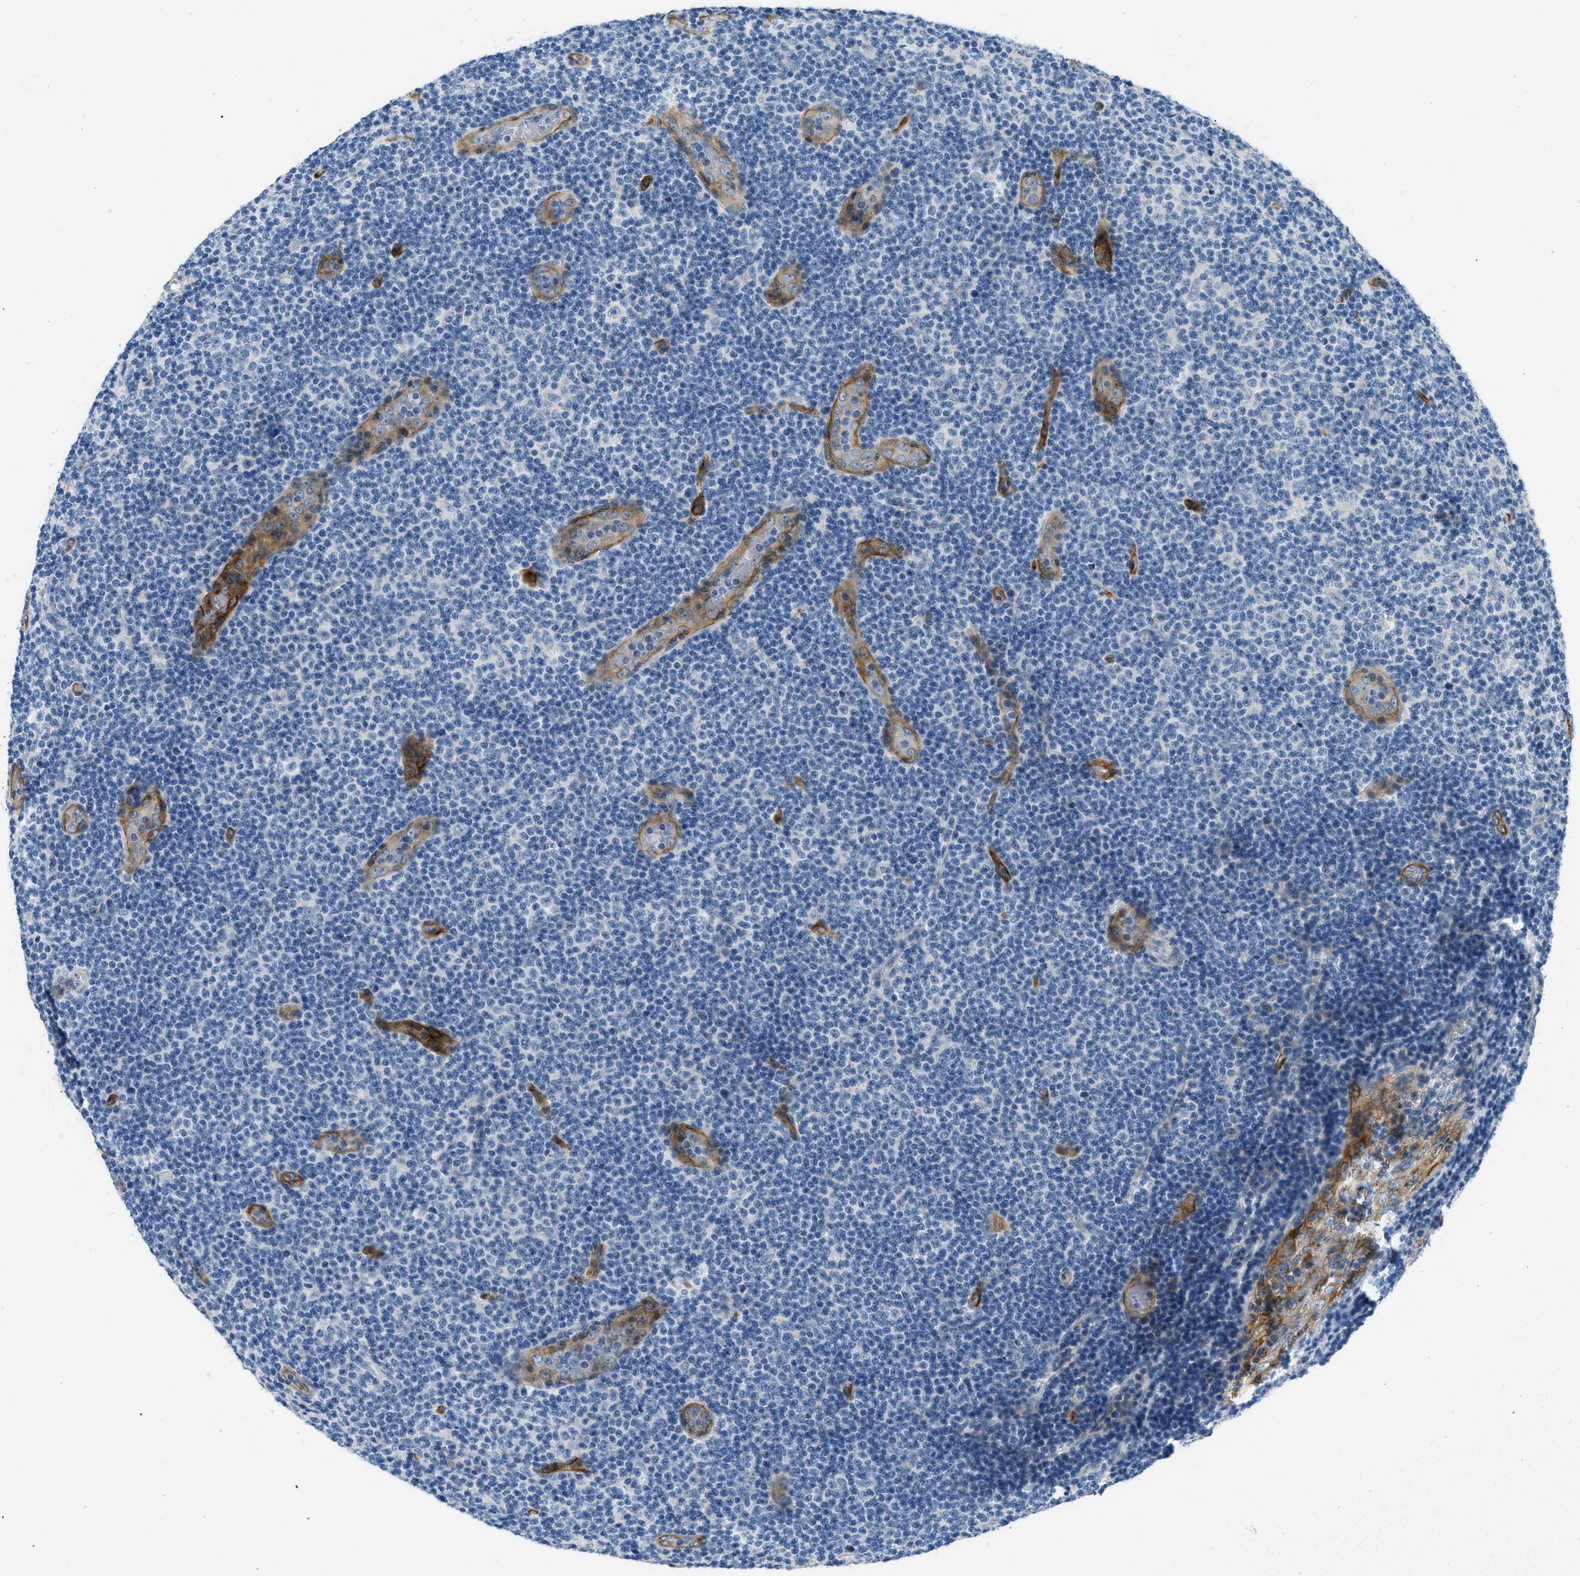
{"staining": {"intensity": "negative", "quantity": "none", "location": "none"}, "tissue": "lymphoma", "cell_type": "Tumor cells", "image_type": "cancer", "snomed": [{"axis": "morphology", "description": "Malignant lymphoma, non-Hodgkin's type, Low grade"}, {"axis": "topography", "description": "Lymph node"}], "caption": "A micrograph of human lymphoma is negative for staining in tumor cells.", "gene": "COL15A1", "patient": {"sex": "male", "age": 83}}